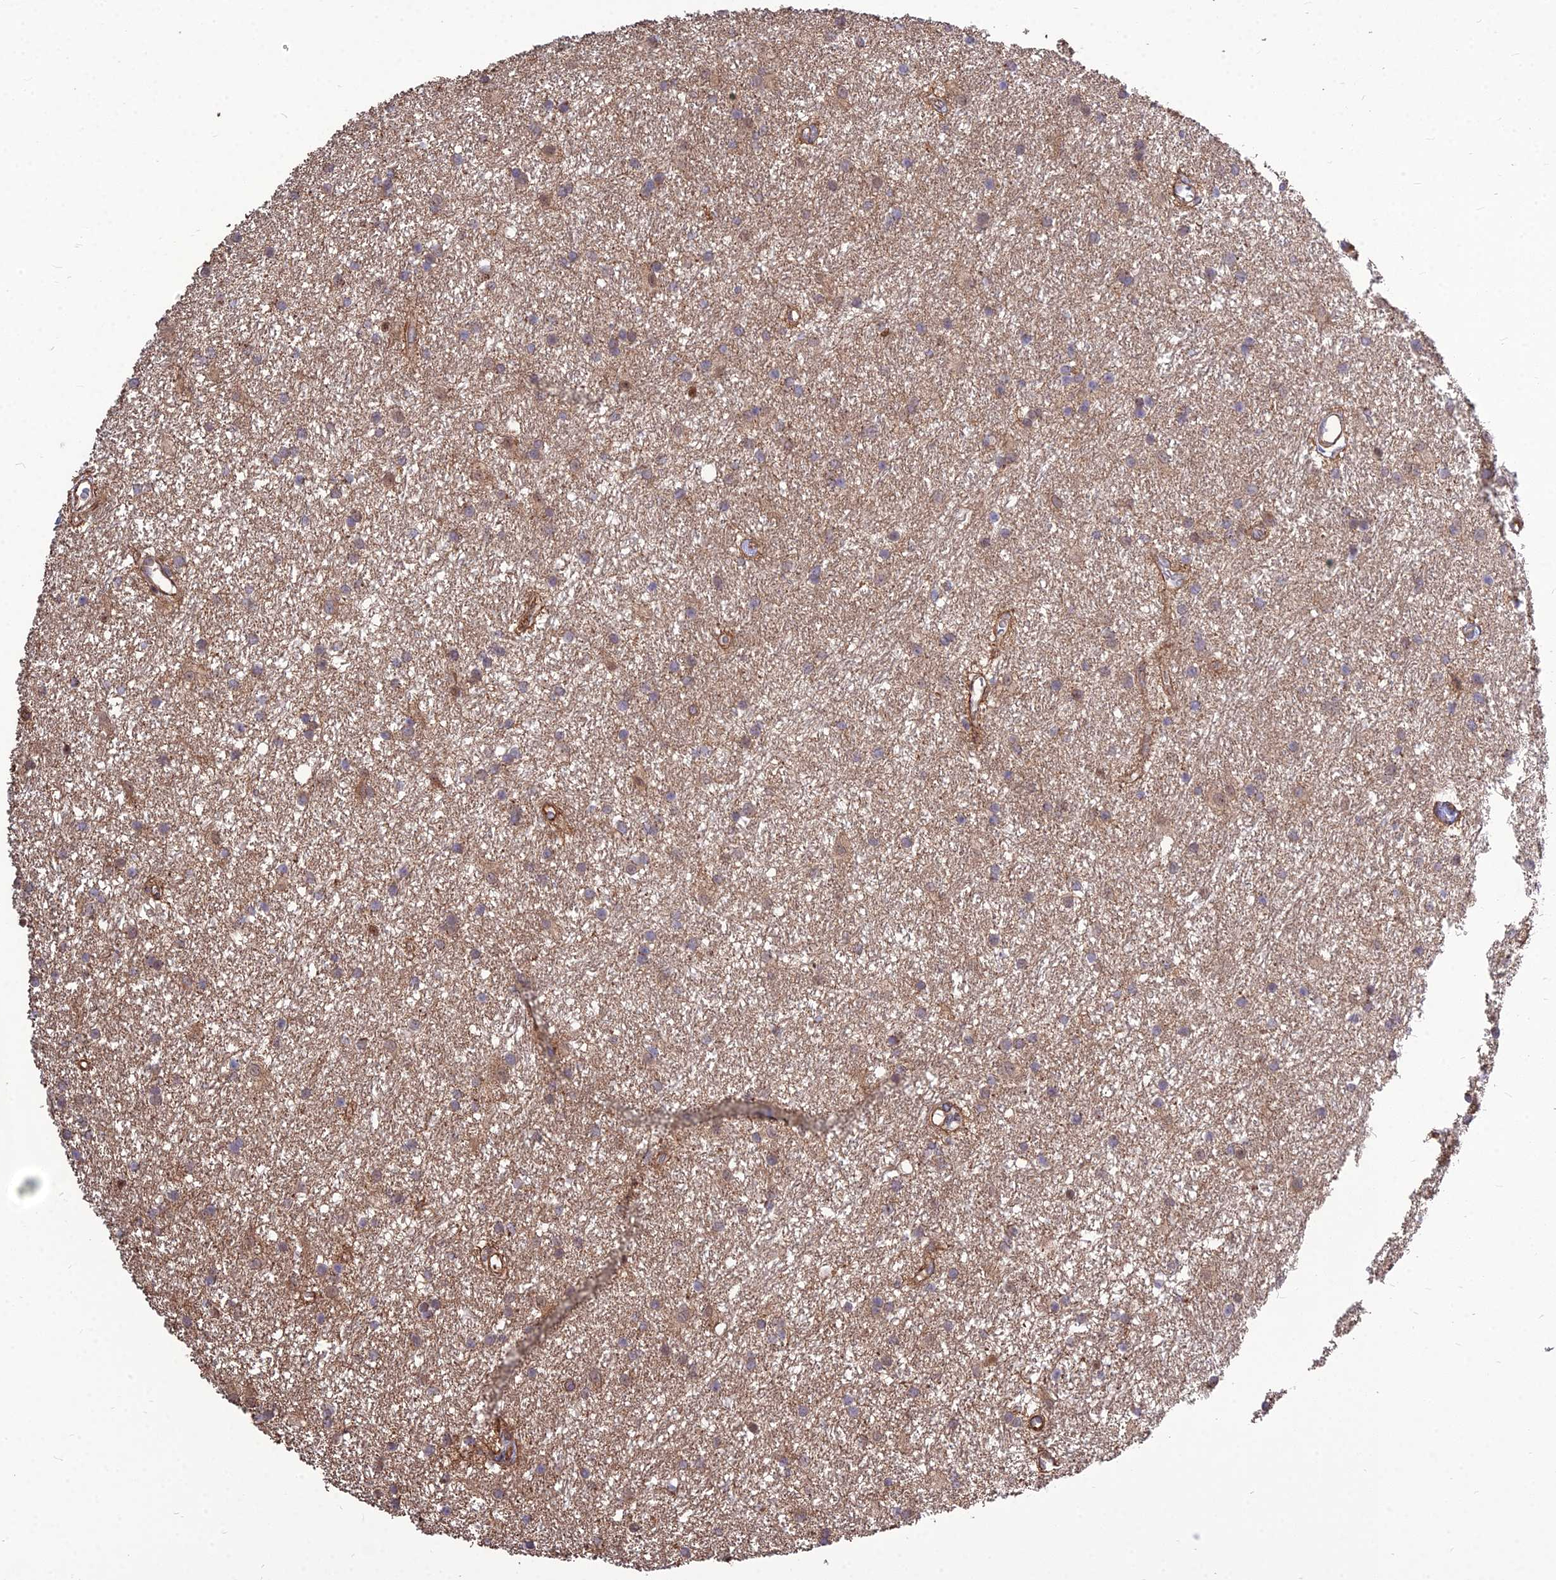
{"staining": {"intensity": "weak", "quantity": "25%-75%", "location": "cytoplasmic/membranous"}, "tissue": "glioma", "cell_type": "Tumor cells", "image_type": "cancer", "snomed": [{"axis": "morphology", "description": "Glioma, malignant, High grade"}, {"axis": "topography", "description": "Brain"}], "caption": "The histopathology image displays a brown stain indicating the presence of a protein in the cytoplasmic/membranous of tumor cells in malignant high-grade glioma.", "gene": "TSPYL2", "patient": {"sex": "male", "age": 77}}